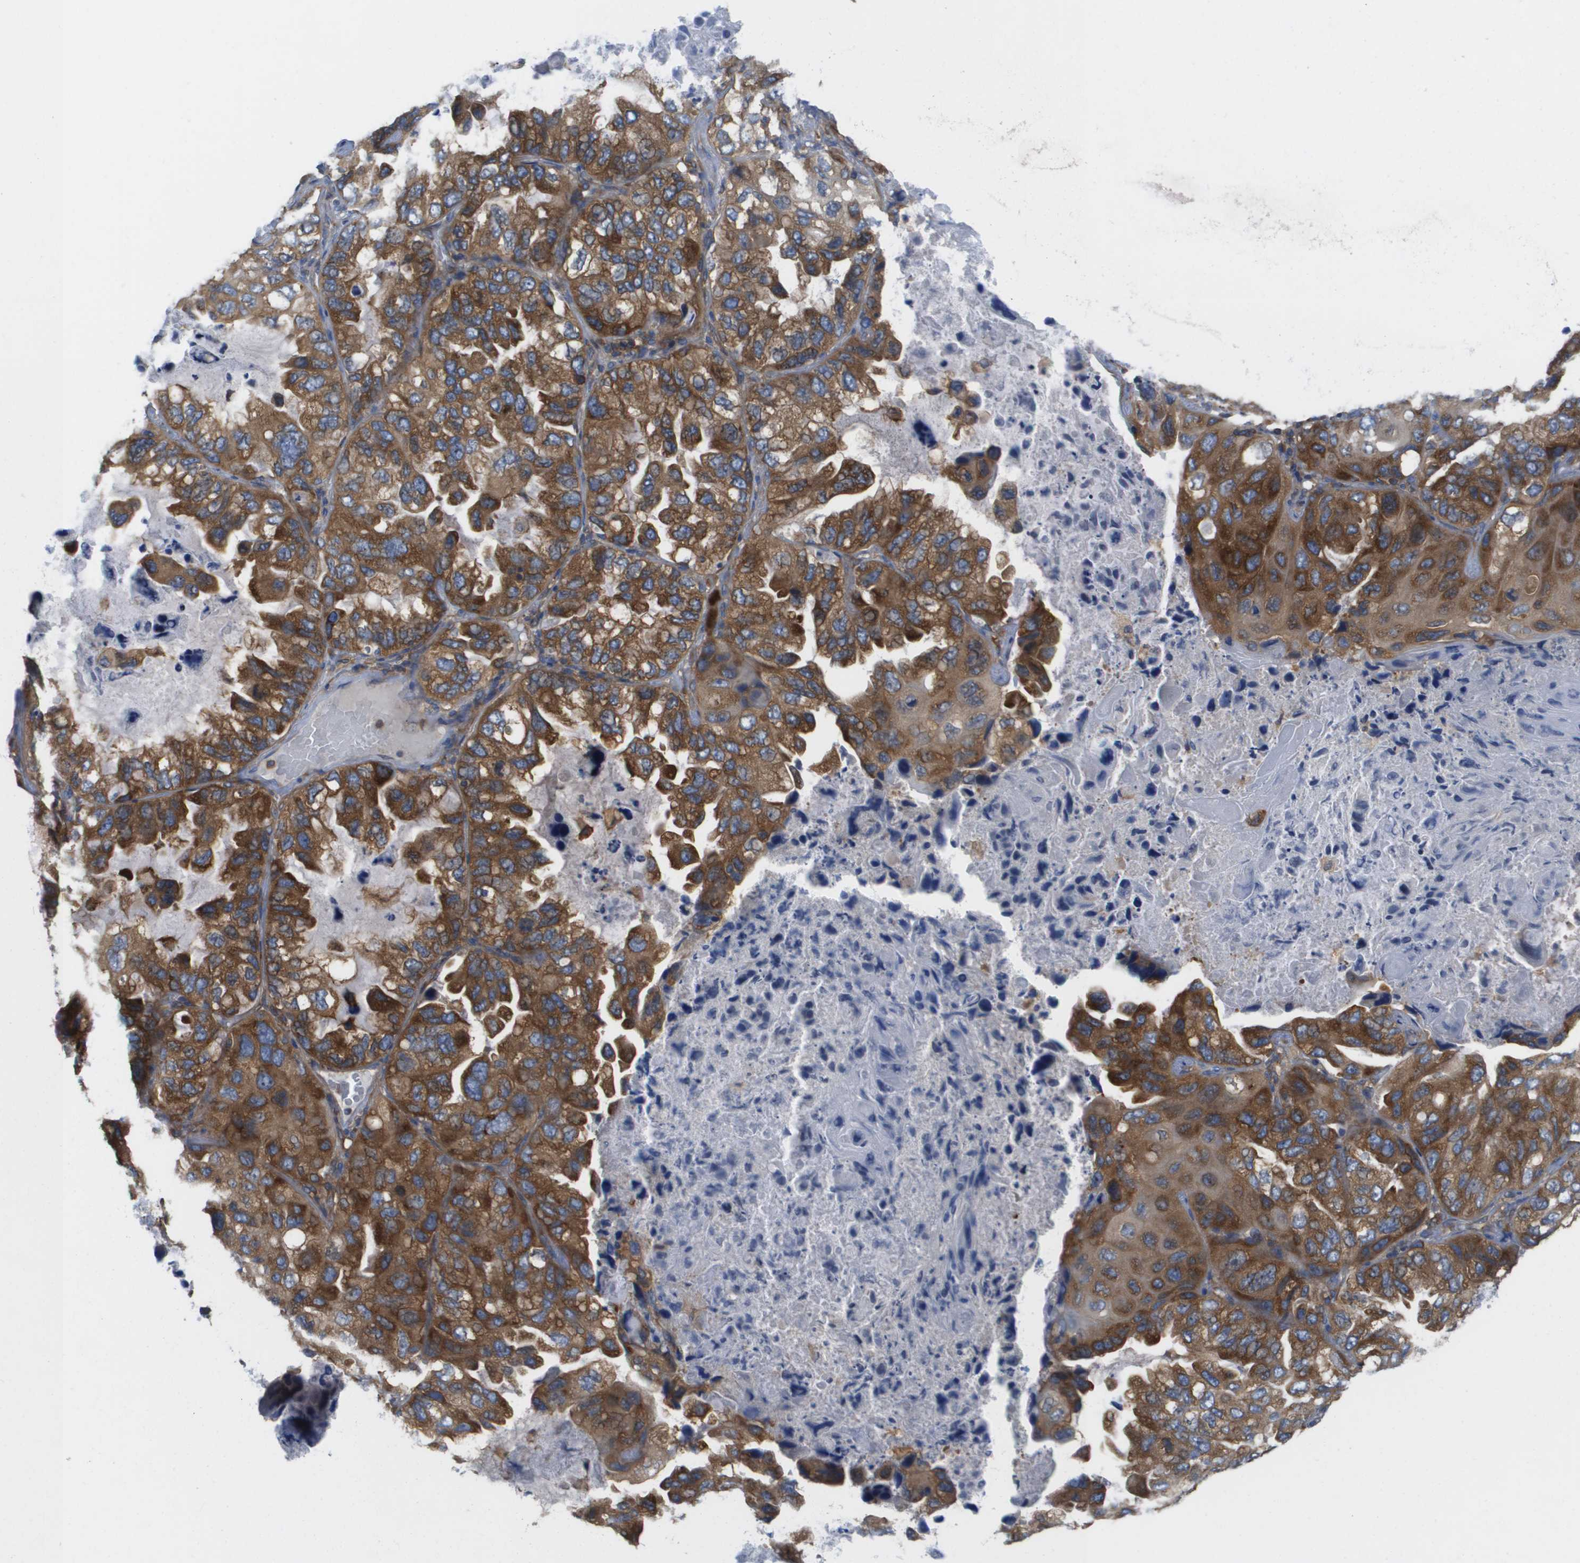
{"staining": {"intensity": "strong", "quantity": ">75%", "location": "cytoplasmic/membranous"}, "tissue": "lung cancer", "cell_type": "Tumor cells", "image_type": "cancer", "snomed": [{"axis": "morphology", "description": "Squamous cell carcinoma, NOS"}, {"axis": "topography", "description": "Lung"}], "caption": "Lung cancer (squamous cell carcinoma) was stained to show a protein in brown. There is high levels of strong cytoplasmic/membranous expression in about >75% of tumor cells.", "gene": "EIF4G2", "patient": {"sex": "female", "age": 73}}